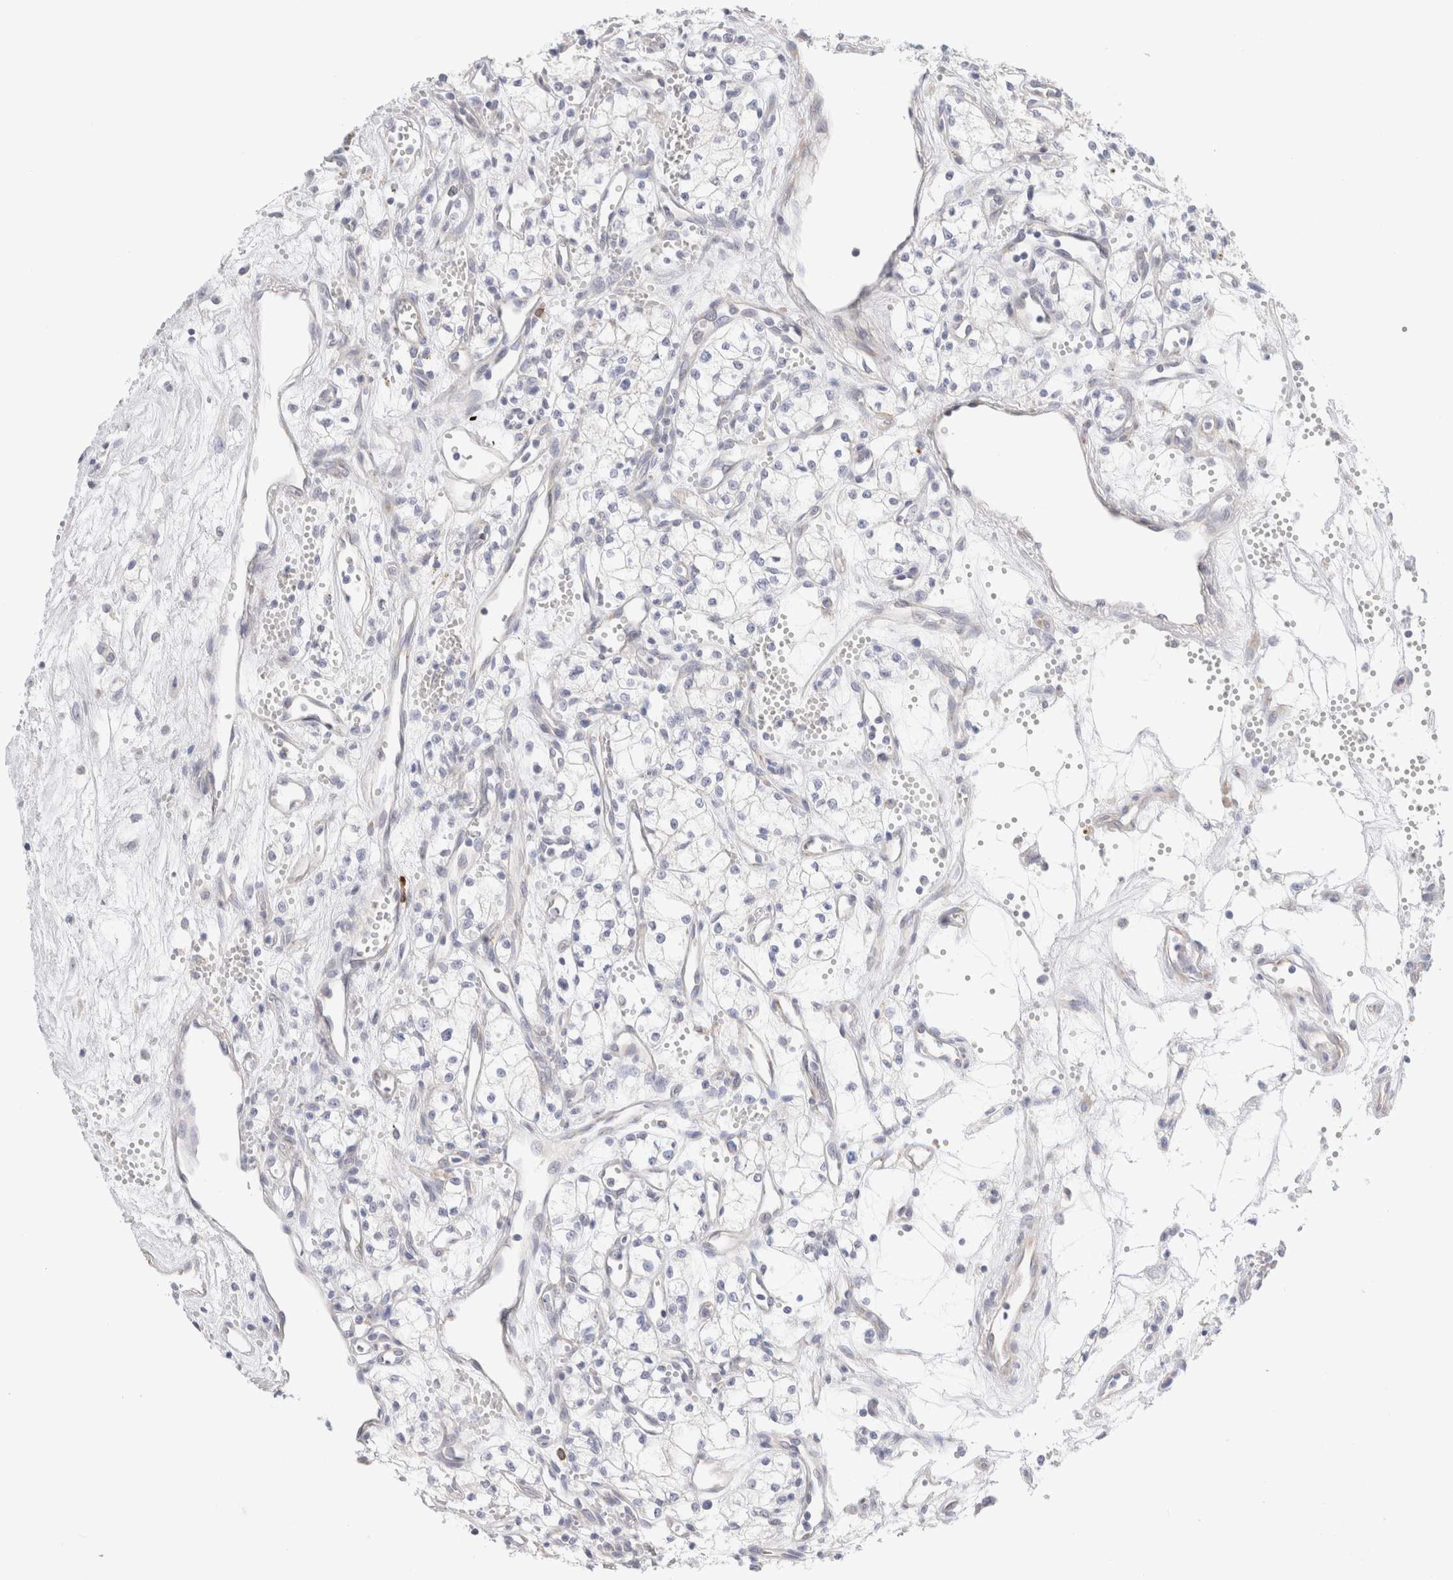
{"staining": {"intensity": "negative", "quantity": "none", "location": "none"}, "tissue": "renal cancer", "cell_type": "Tumor cells", "image_type": "cancer", "snomed": [{"axis": "morphology", "description": "Adenocarcinoma, NOS"}, {"axis": "topography", "description": "Kidney"}], "caption": "Renal cancer (adenocarcinoma) was stained to show a protein in brown. There is no significant staining in tumor cells.", "gene": "CSK", "patient": {"sex": "male", "age": 59}}